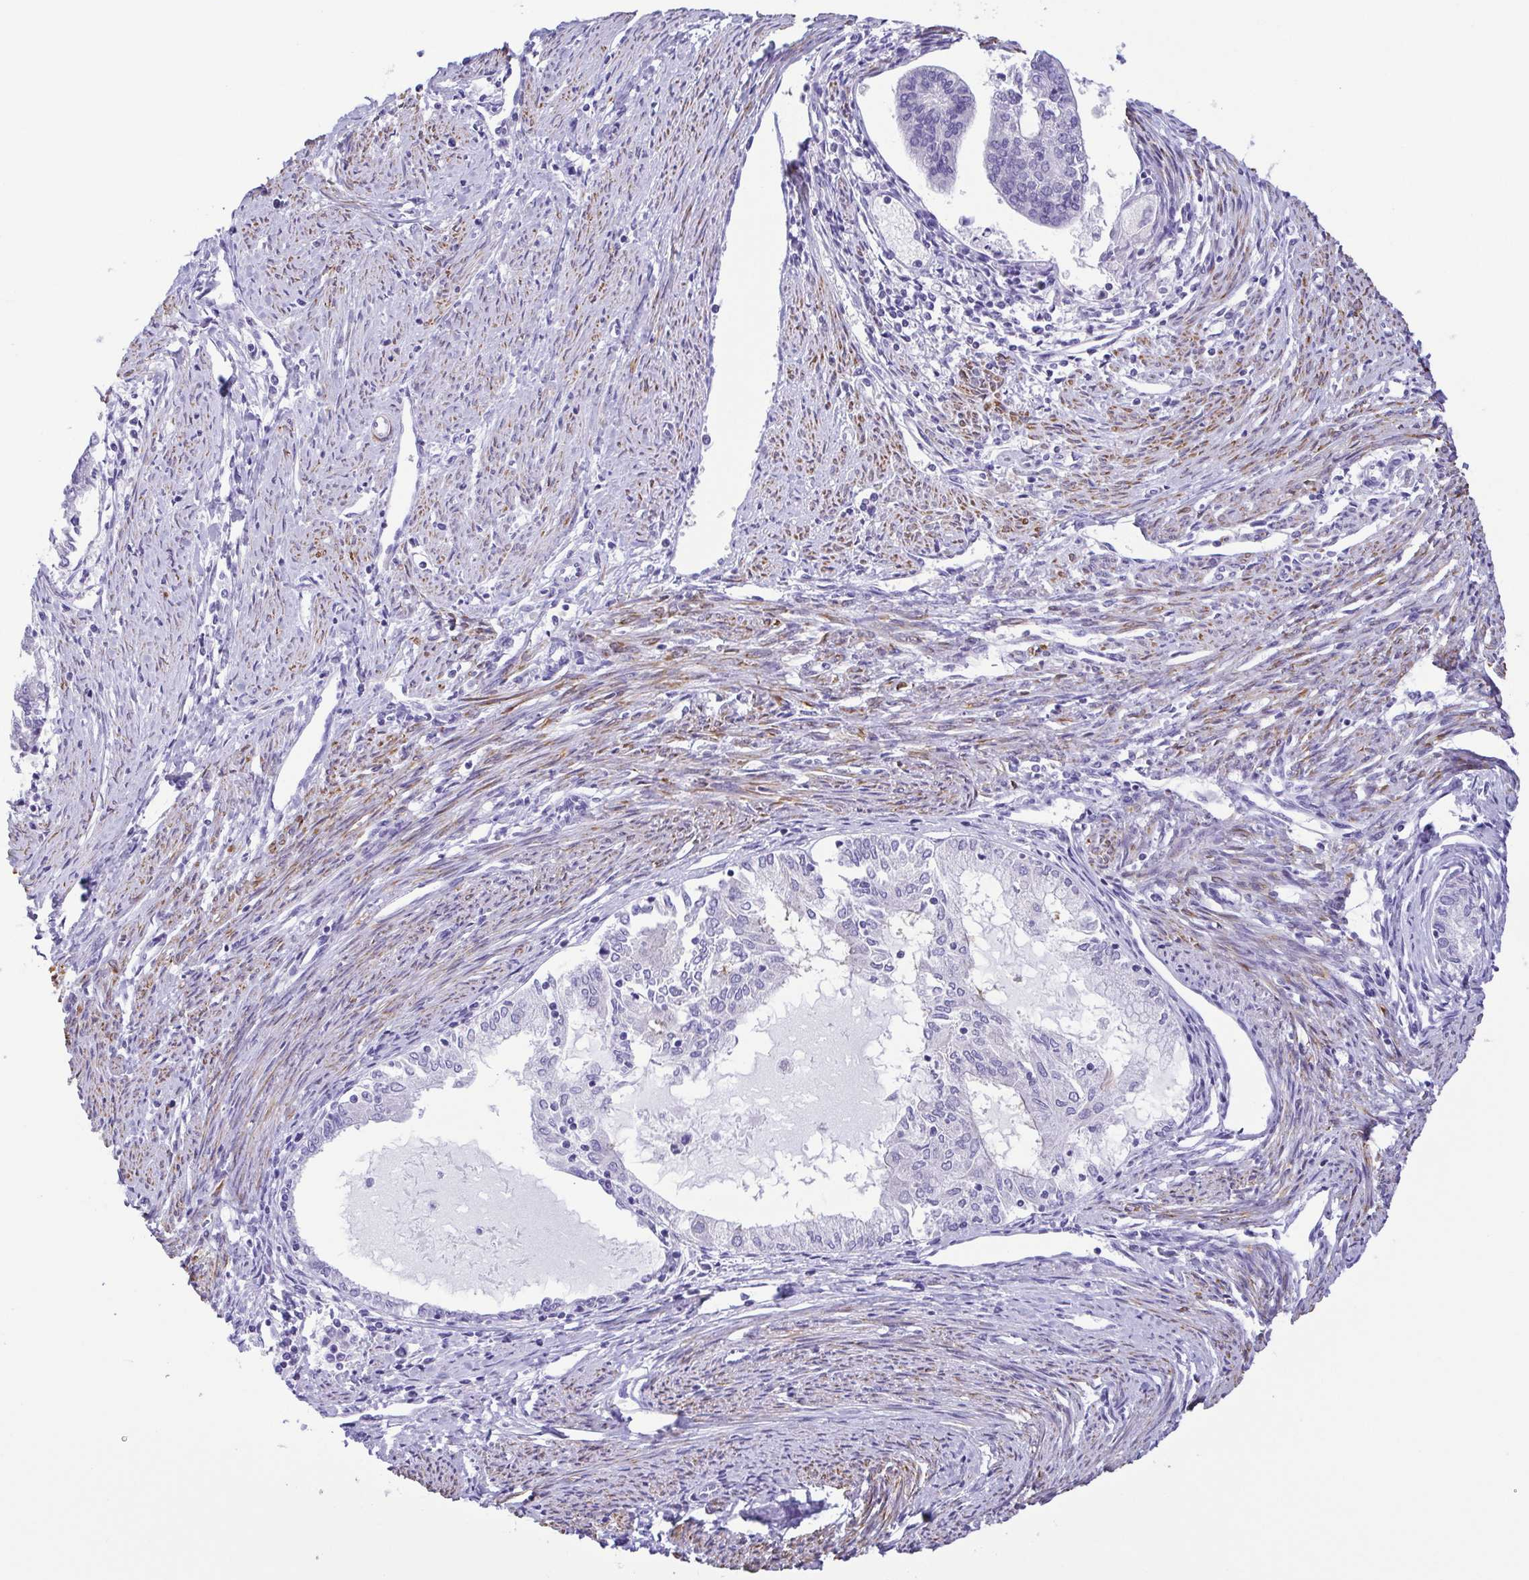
{"staining": {"intensity": "negative", "quantity": "none", "location": "none"}, "tissue": "endometrial cancer", "cell_type": "Tumor cells", "image_type": "cancer", "snomed": [{"axis": "morphology", "description": "Adenocarcinoma, NOS"}, {"axis": "topography", "description": "Endometrium"}], "caption": "A photomicrograph of endometrial cancer (adenocarcinoma) stained for a protein displays no brown staining in tumor cells.", "gene": "MYL7", "patient": {"sex": "female", "age": 79}}